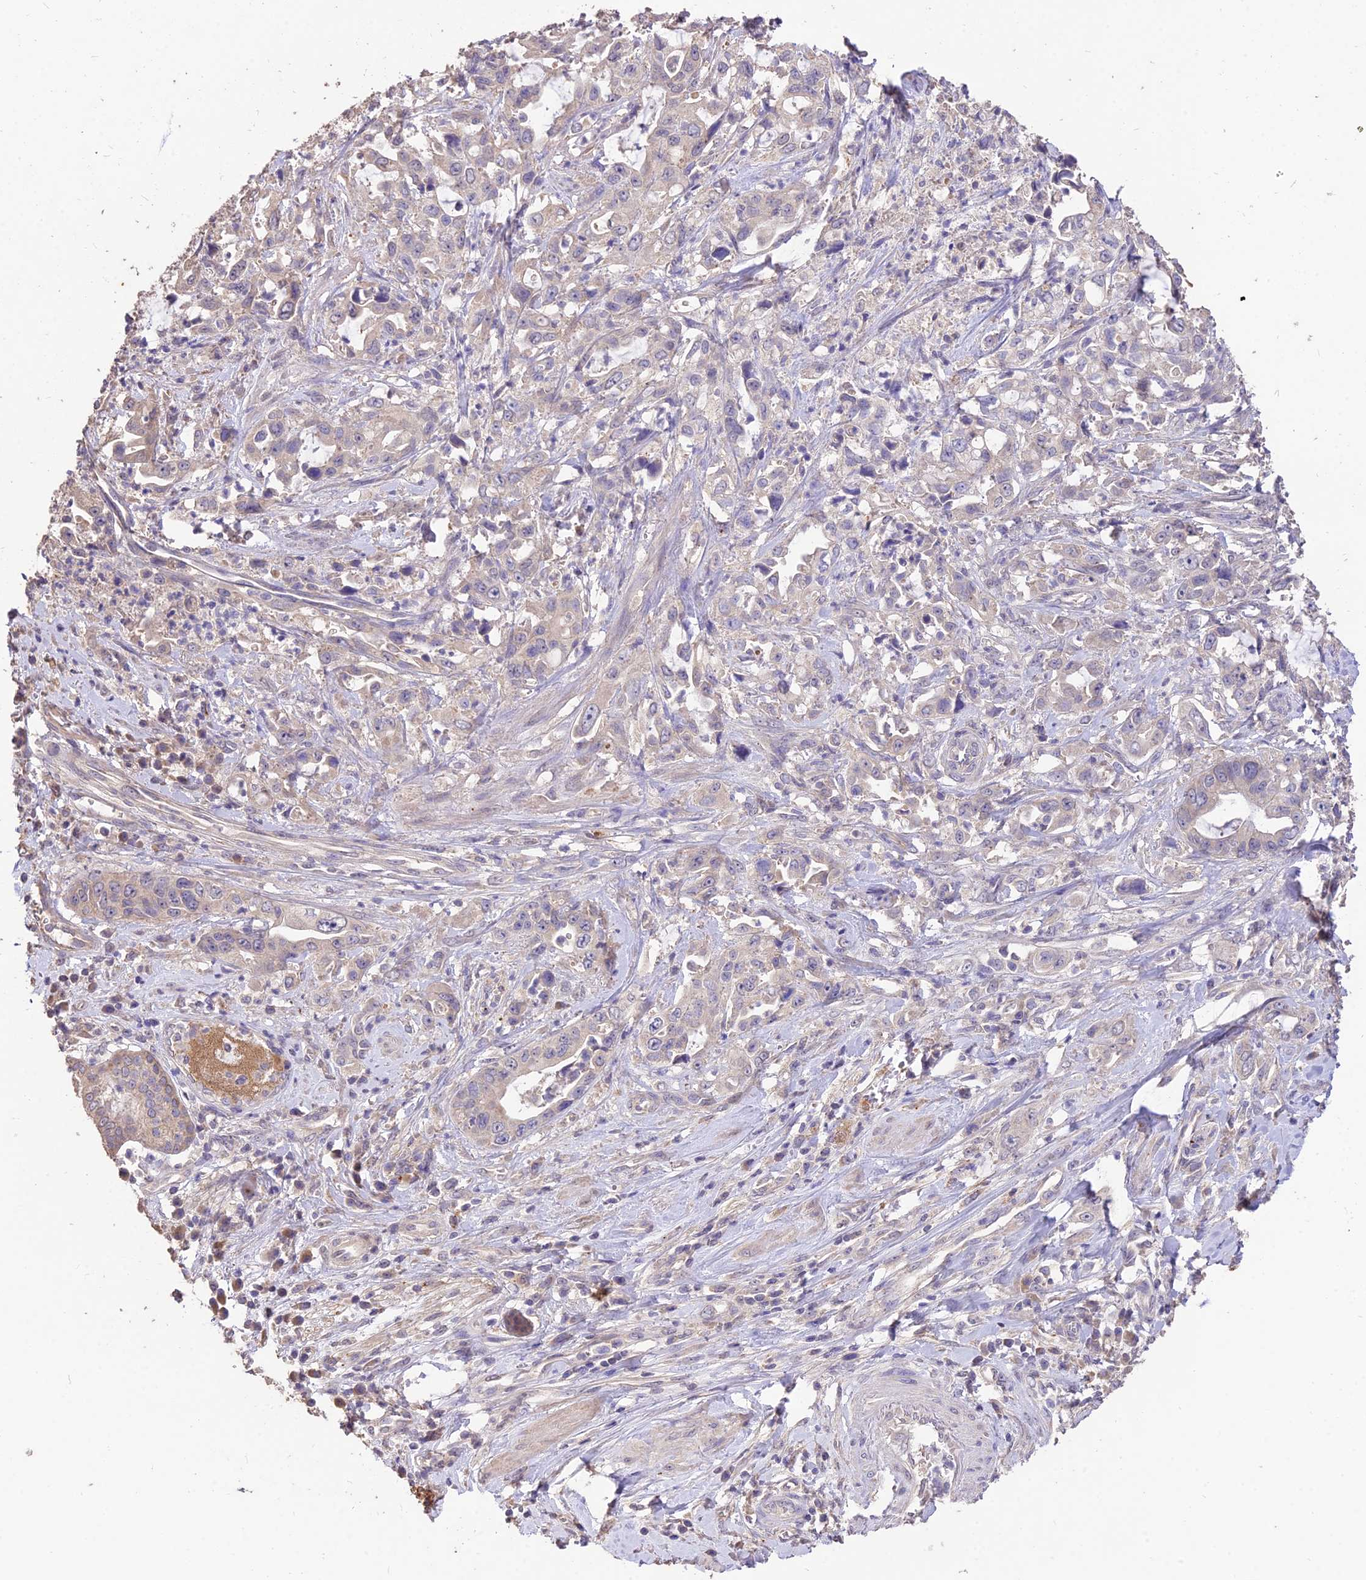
{"staining": {"intensity": "weak", "quantity": "<25%", "location": "cytoplasmic/membranous"}, "tissue": "pancreatic cancer", "cell_type": "Tumor cells", "image_type": "cancer", "snomed": [{"axis": "morphology", "description": "Adenocarcinoma, NOS"}, {"axis": "topography", "description": "Pancreas"}], "caption": "A photomicrograph of adenocarcinoma (pancreatic) stained for a protein reveals no brown staining in tumor cells.", "gene": "SDHD", "patient": {"sex": "female", "age": 61}}